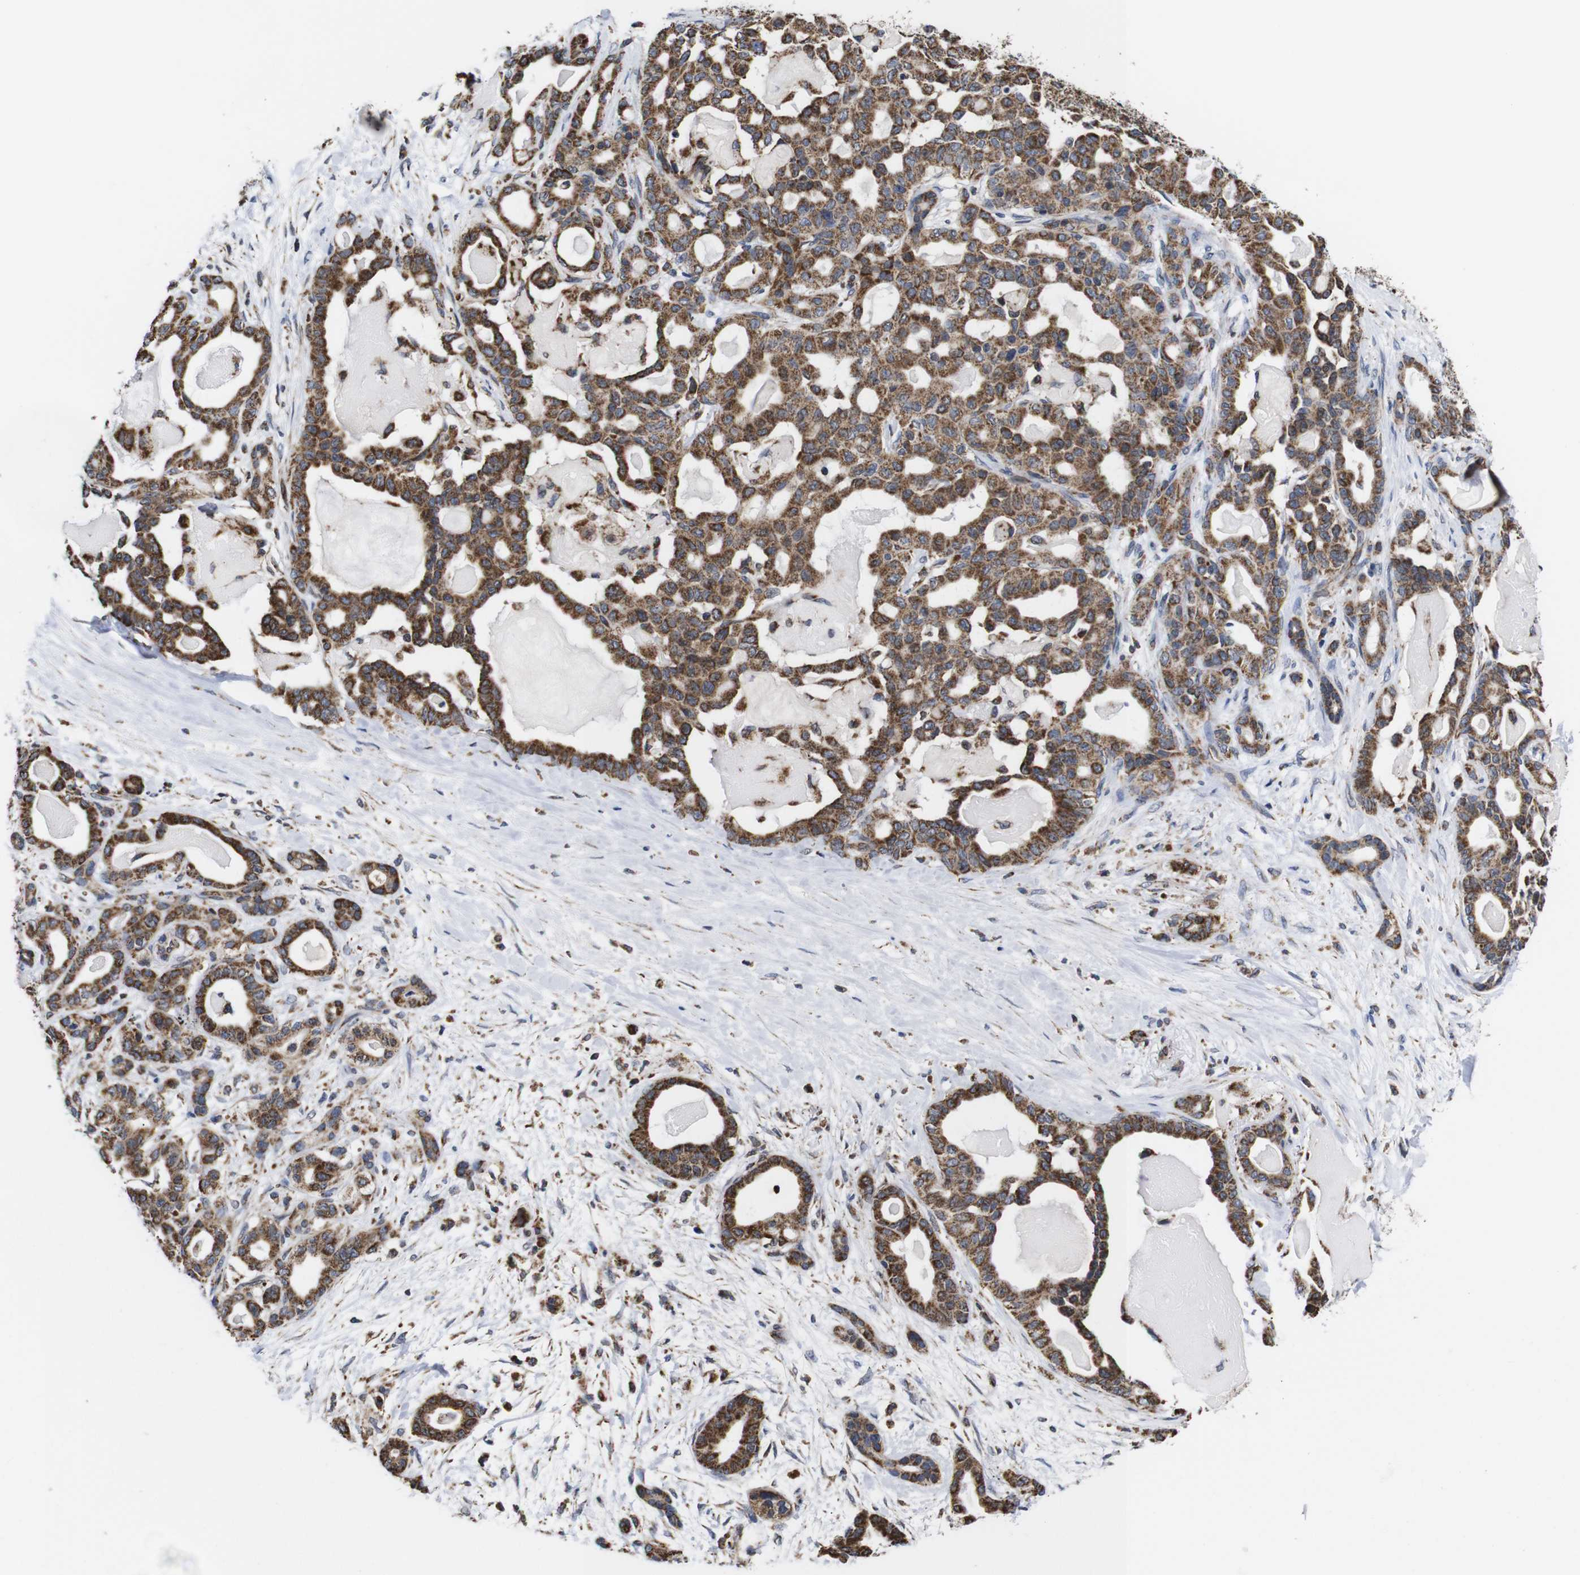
{"staining": {"intensity": "strong", "quantity": ">75%", "location": "cytoplasmic/membranous"}, "tissue": "pancreatic cancer", "cell_type": "Tumor cells", "image_type": "cancer", "snomed": [{"axis": "morphology", "description": "Adenocarcinoma, NOS"}, {"axis": "topography", "description": "Pancreas"}], "caption": "Protein expression analysis of pancreatic cancer (adenocarcinoma) displays strong cytoplasmic/membranous staining in approximately >75% of tumor cells.", "gene": "C17orf80", "patient": {"sex": "male", "age": 63}}